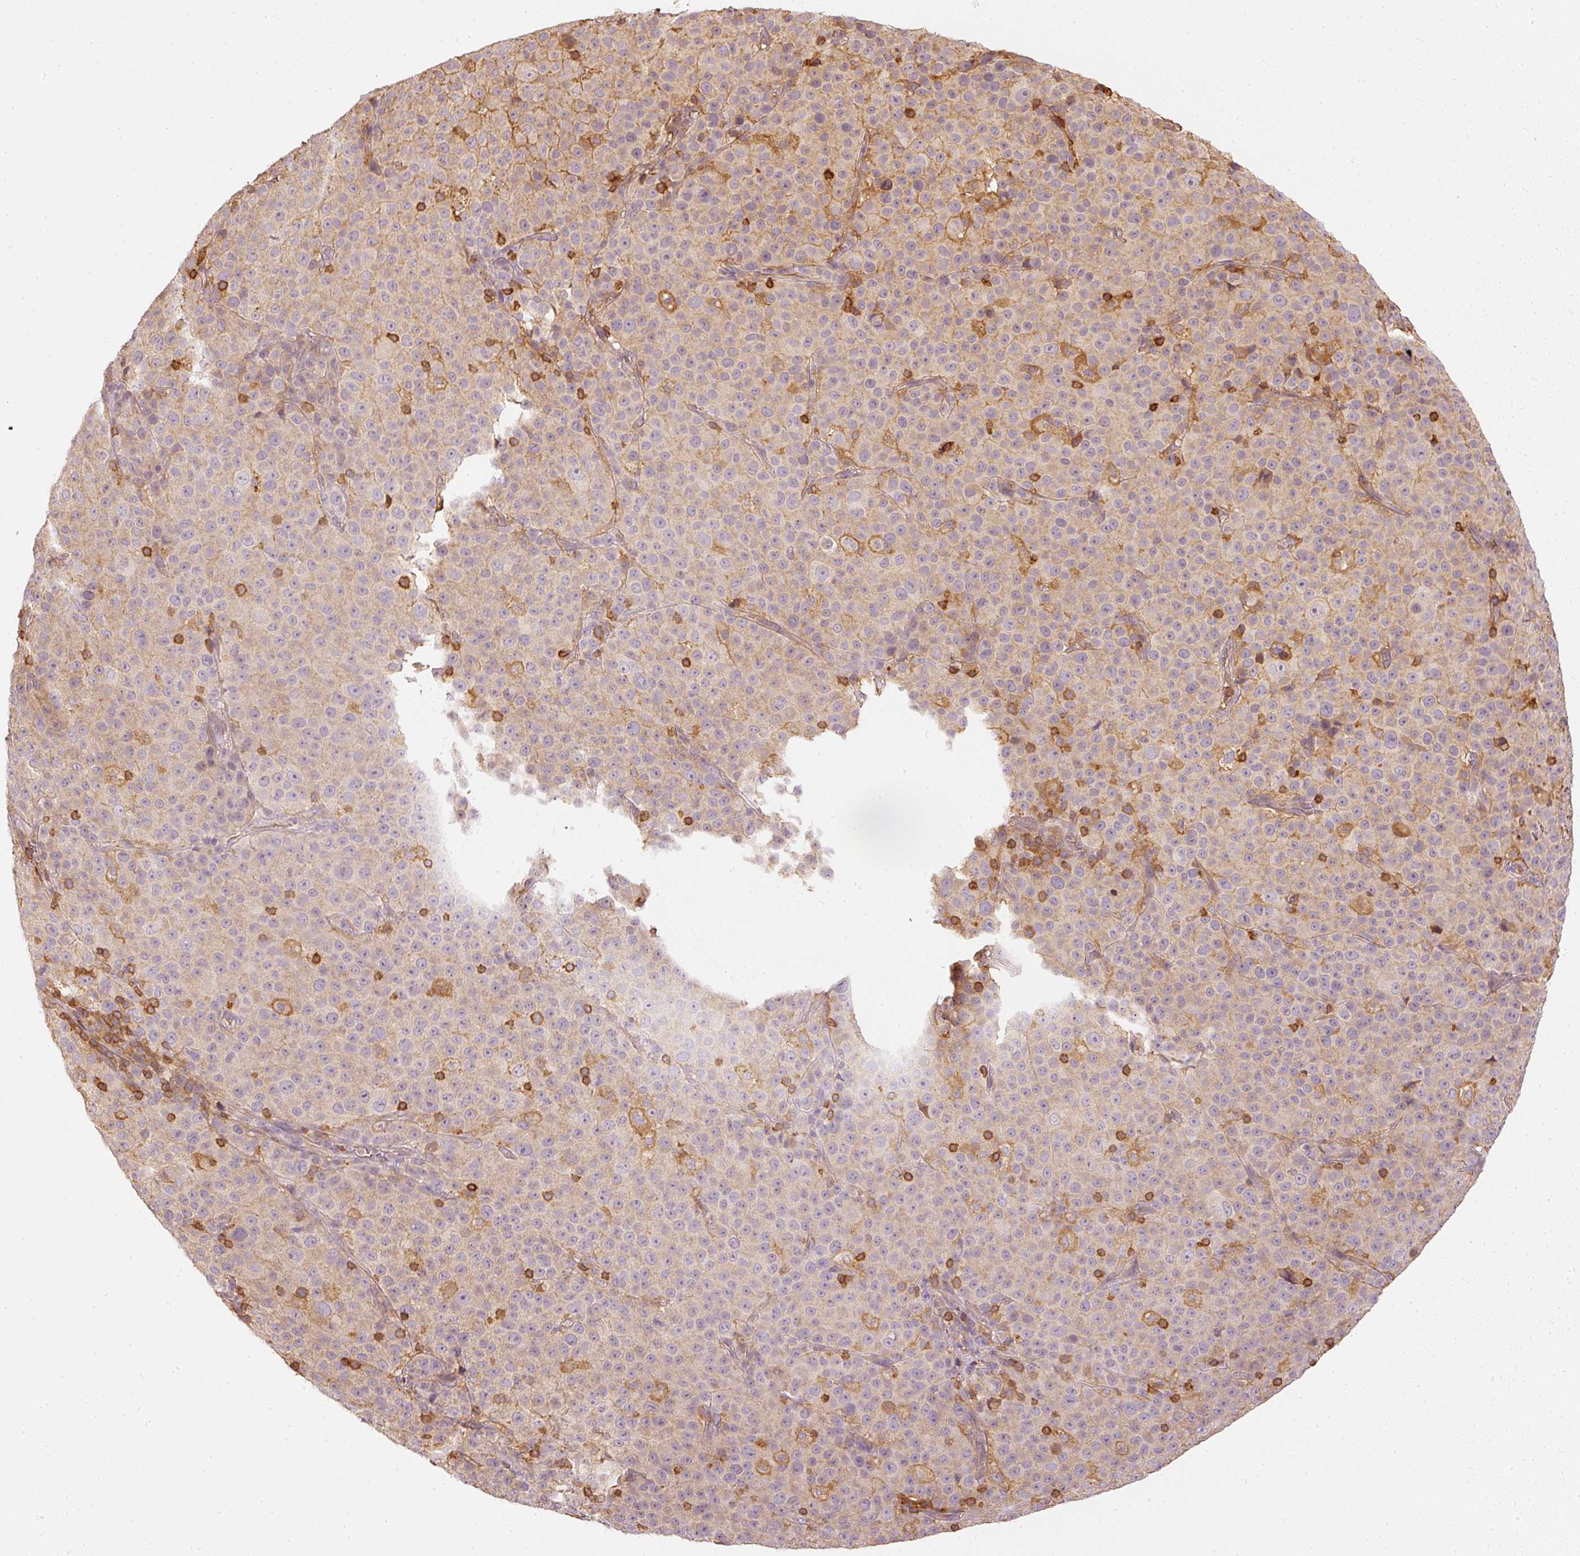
{"staining": {"intensity": "moderate", "quantity": "<25%", "location": "cytoplasmic/membranous"}, "tissue": "melanoma", "cell_type": "Tumor cells", "image_type": "cancer", "snomed": [{"axis": "morphology", "description": "Malignant melanoma, Metastatic site"}, {"axis": "topography", "description": "Skin"}, {"axis": "topography", "description": "Lymph node"}], "caption": "Immunohistochemical staining of malignant melanoma (metastatic site) exhibits moderate cytoplasmic/membranous protein staining in about <25% of tumor cells.", "gene": "EVL", "patient": {"sex": "male", "age": 66}}